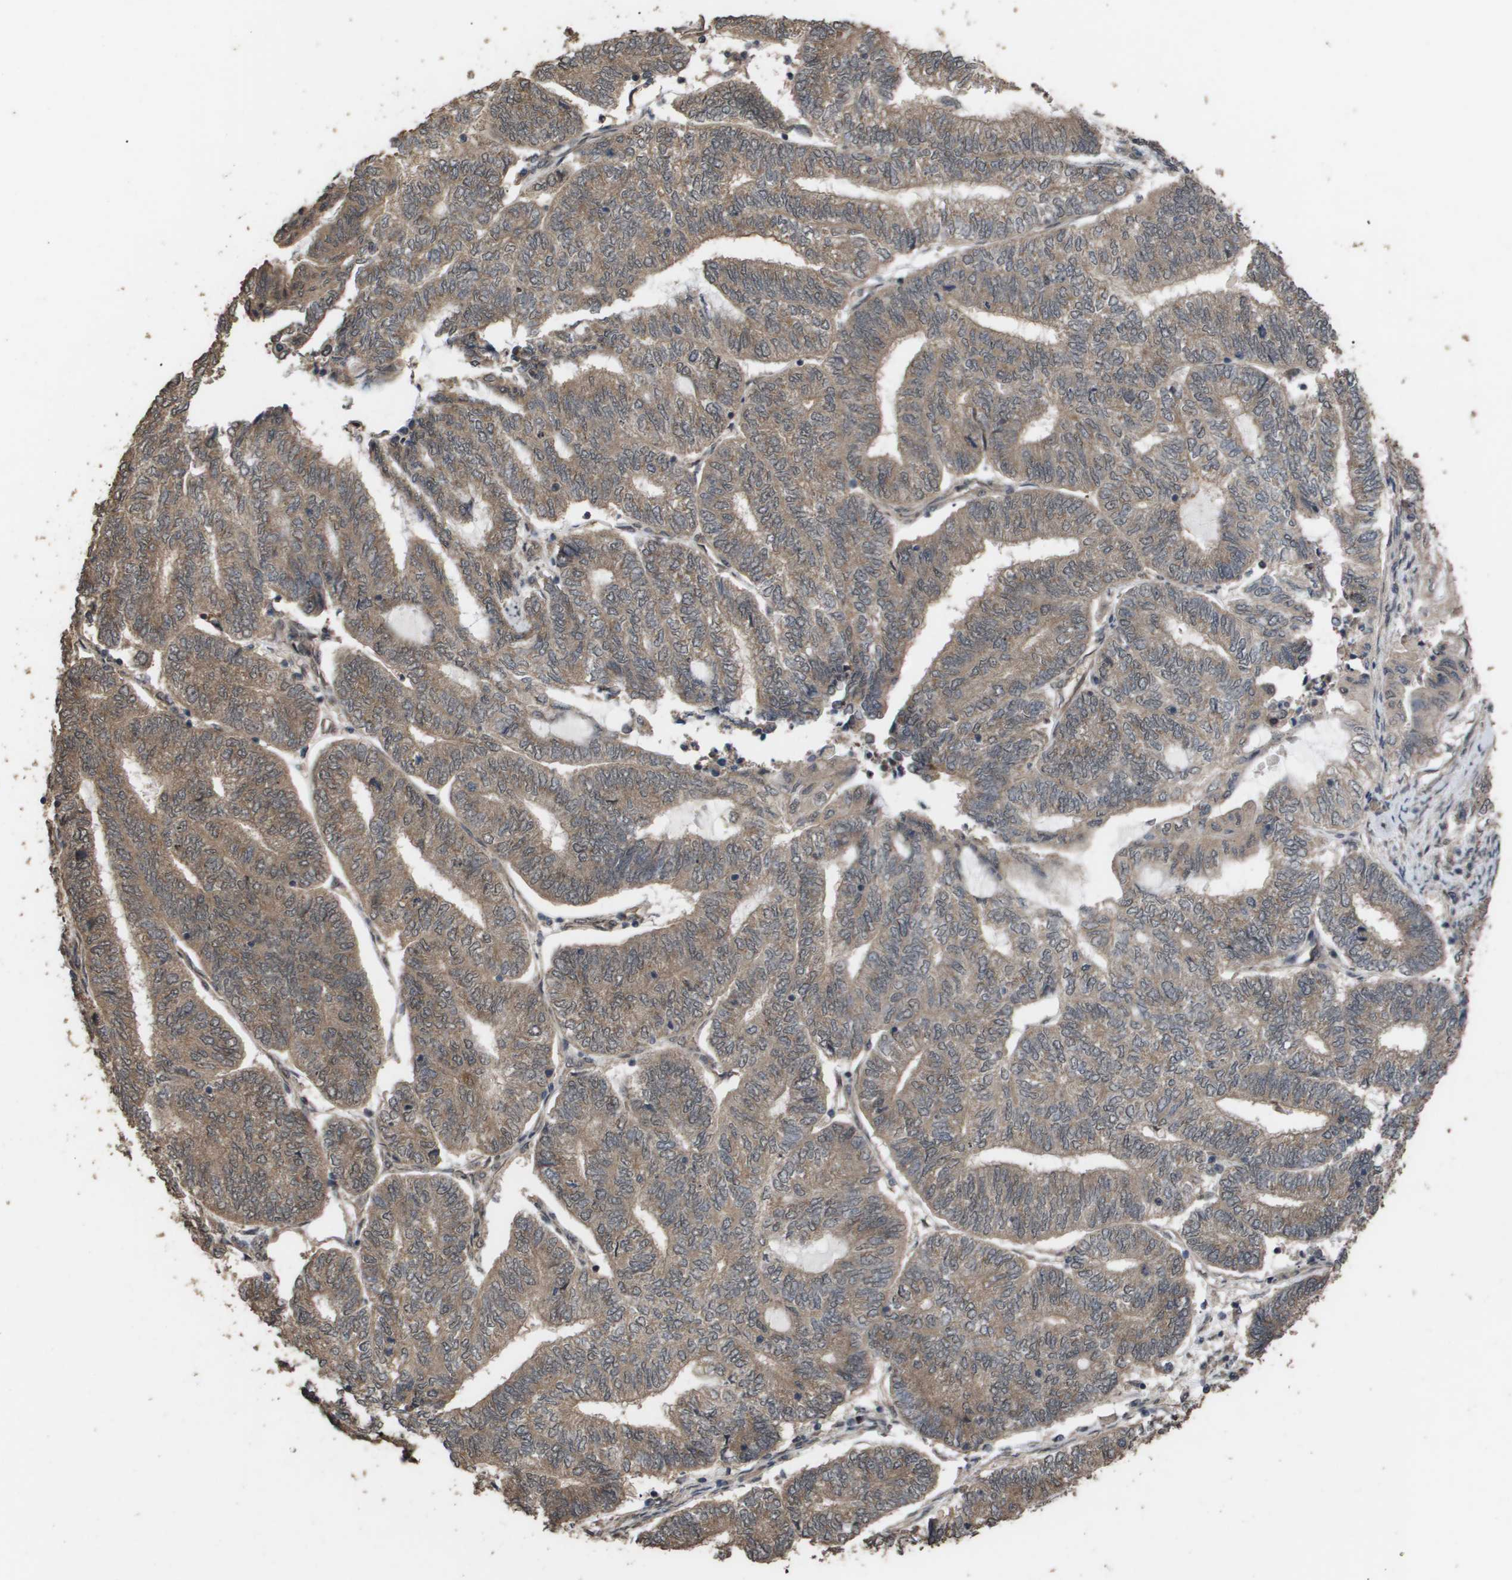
{"staining": {"intensity": "moderate", "quantity": ">75%", "location": "cytoplasmic/membranous"}, "tissue": "endometrial cancer", "cell_type": "Tumor cells", "image_type": "cancer", "snomed": [{"axis": "morphology", "description": "Adenocarcinoma, NOS"}, {"axis": "topography", "description": "Uterus"}, {"axis": "topography", "description": "Endometrium"}], "caption": "Immunohistochemical staining of human adenocarcinoma (endometrial) reveals medium levels of moderate cytoplasmic/membranous protein positivity in about >75% of tumor cells.", "gene": "CUL5", "patient": {"sex": "female", "age": 70}}